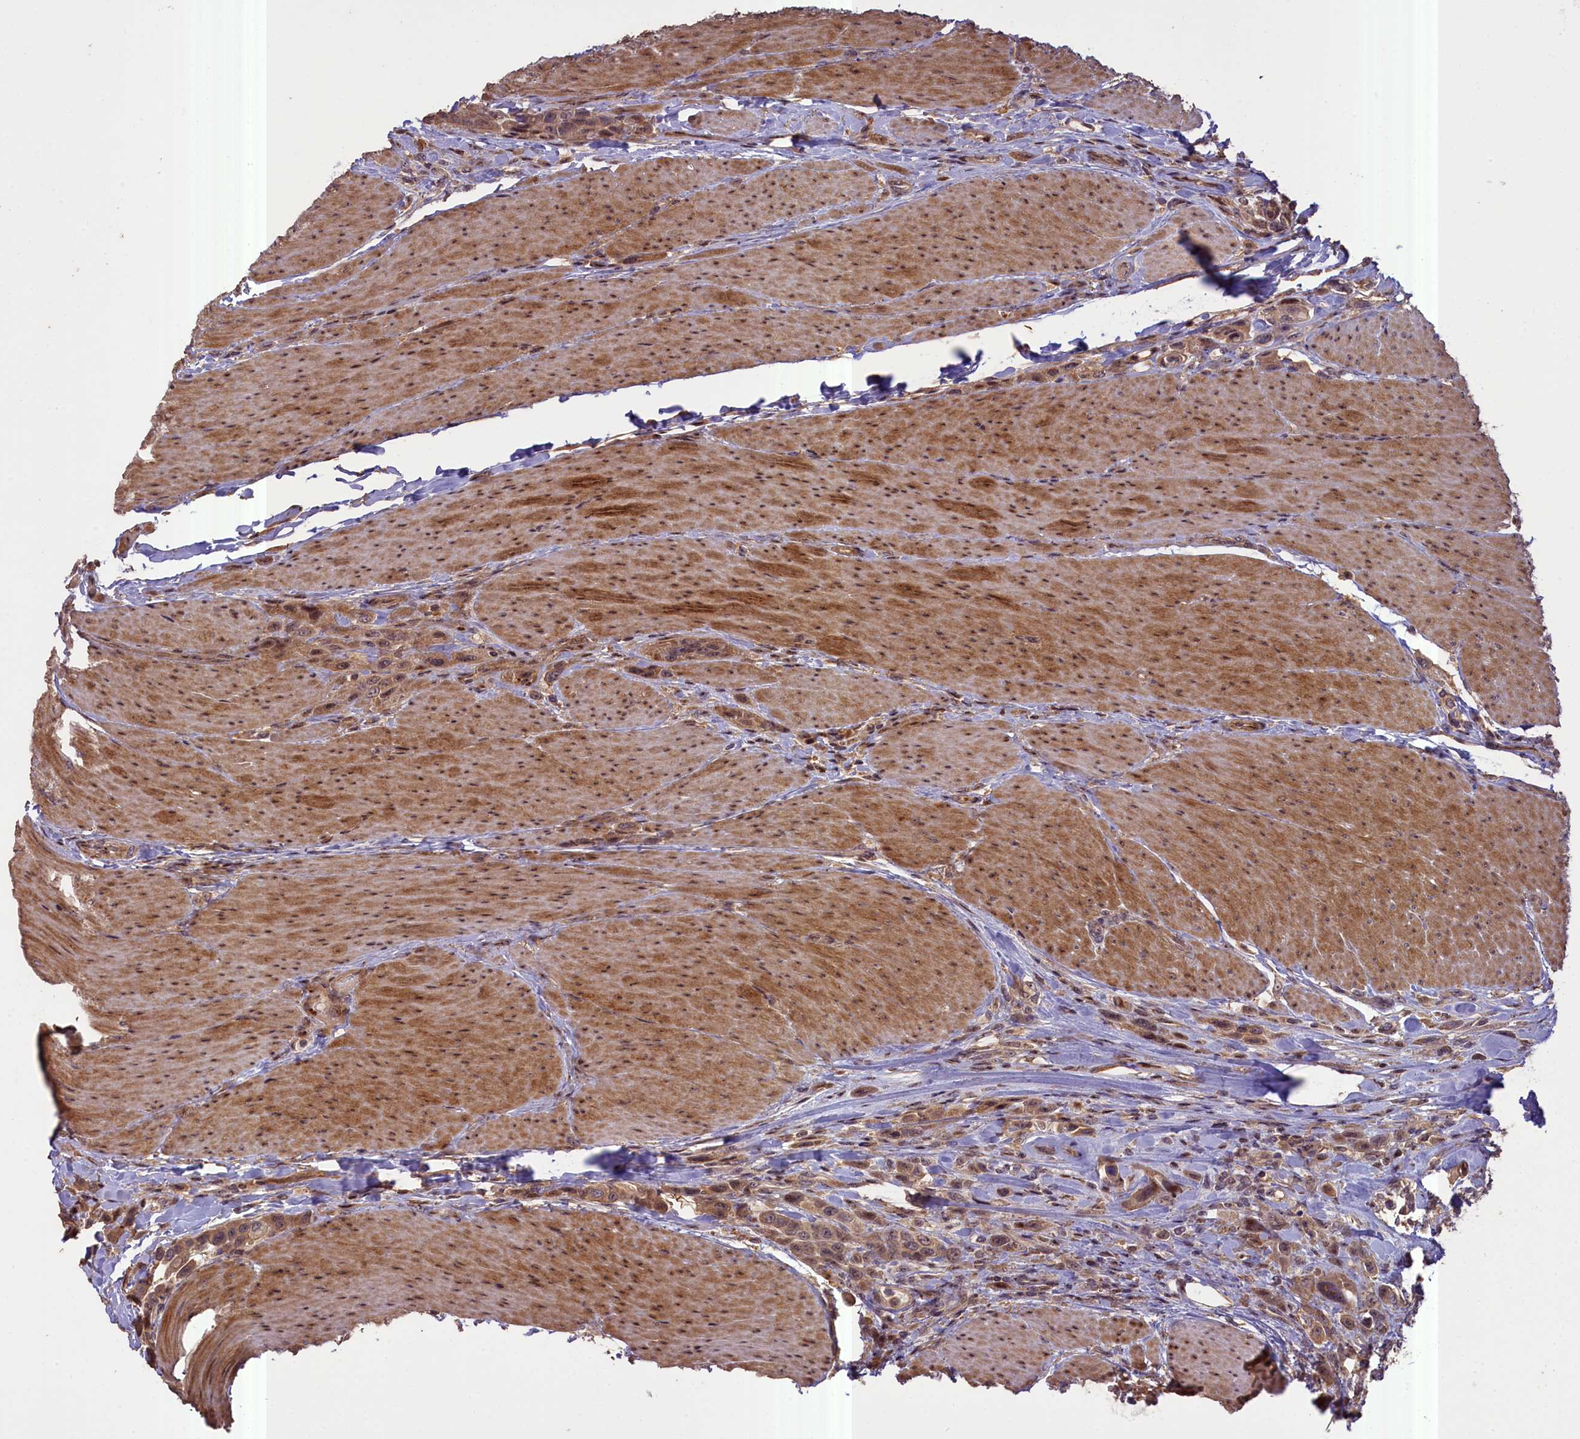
{"staining": {"intensity": "moderate", "quantity": ">75%", "location": "cytoplasmic/membranous,nuclear"}, "tissue": "urothelial cancer", "cell_type": "Tumor cells", "image_type": "cancer", "snomed": [{"axis": "morphology", "description": "Urothelial carcinoma, High grade"}, {"axis": "topography", "description": "Urinary bladder"}], "caption": "Tumor cells display moderate cytoplasmic/membranous and nuclear expression in approximately >75% of cells in urothelial carcinoma (high-grade).", "gene": "FUZ", "patient": {"sex": "male", "age": 50}}